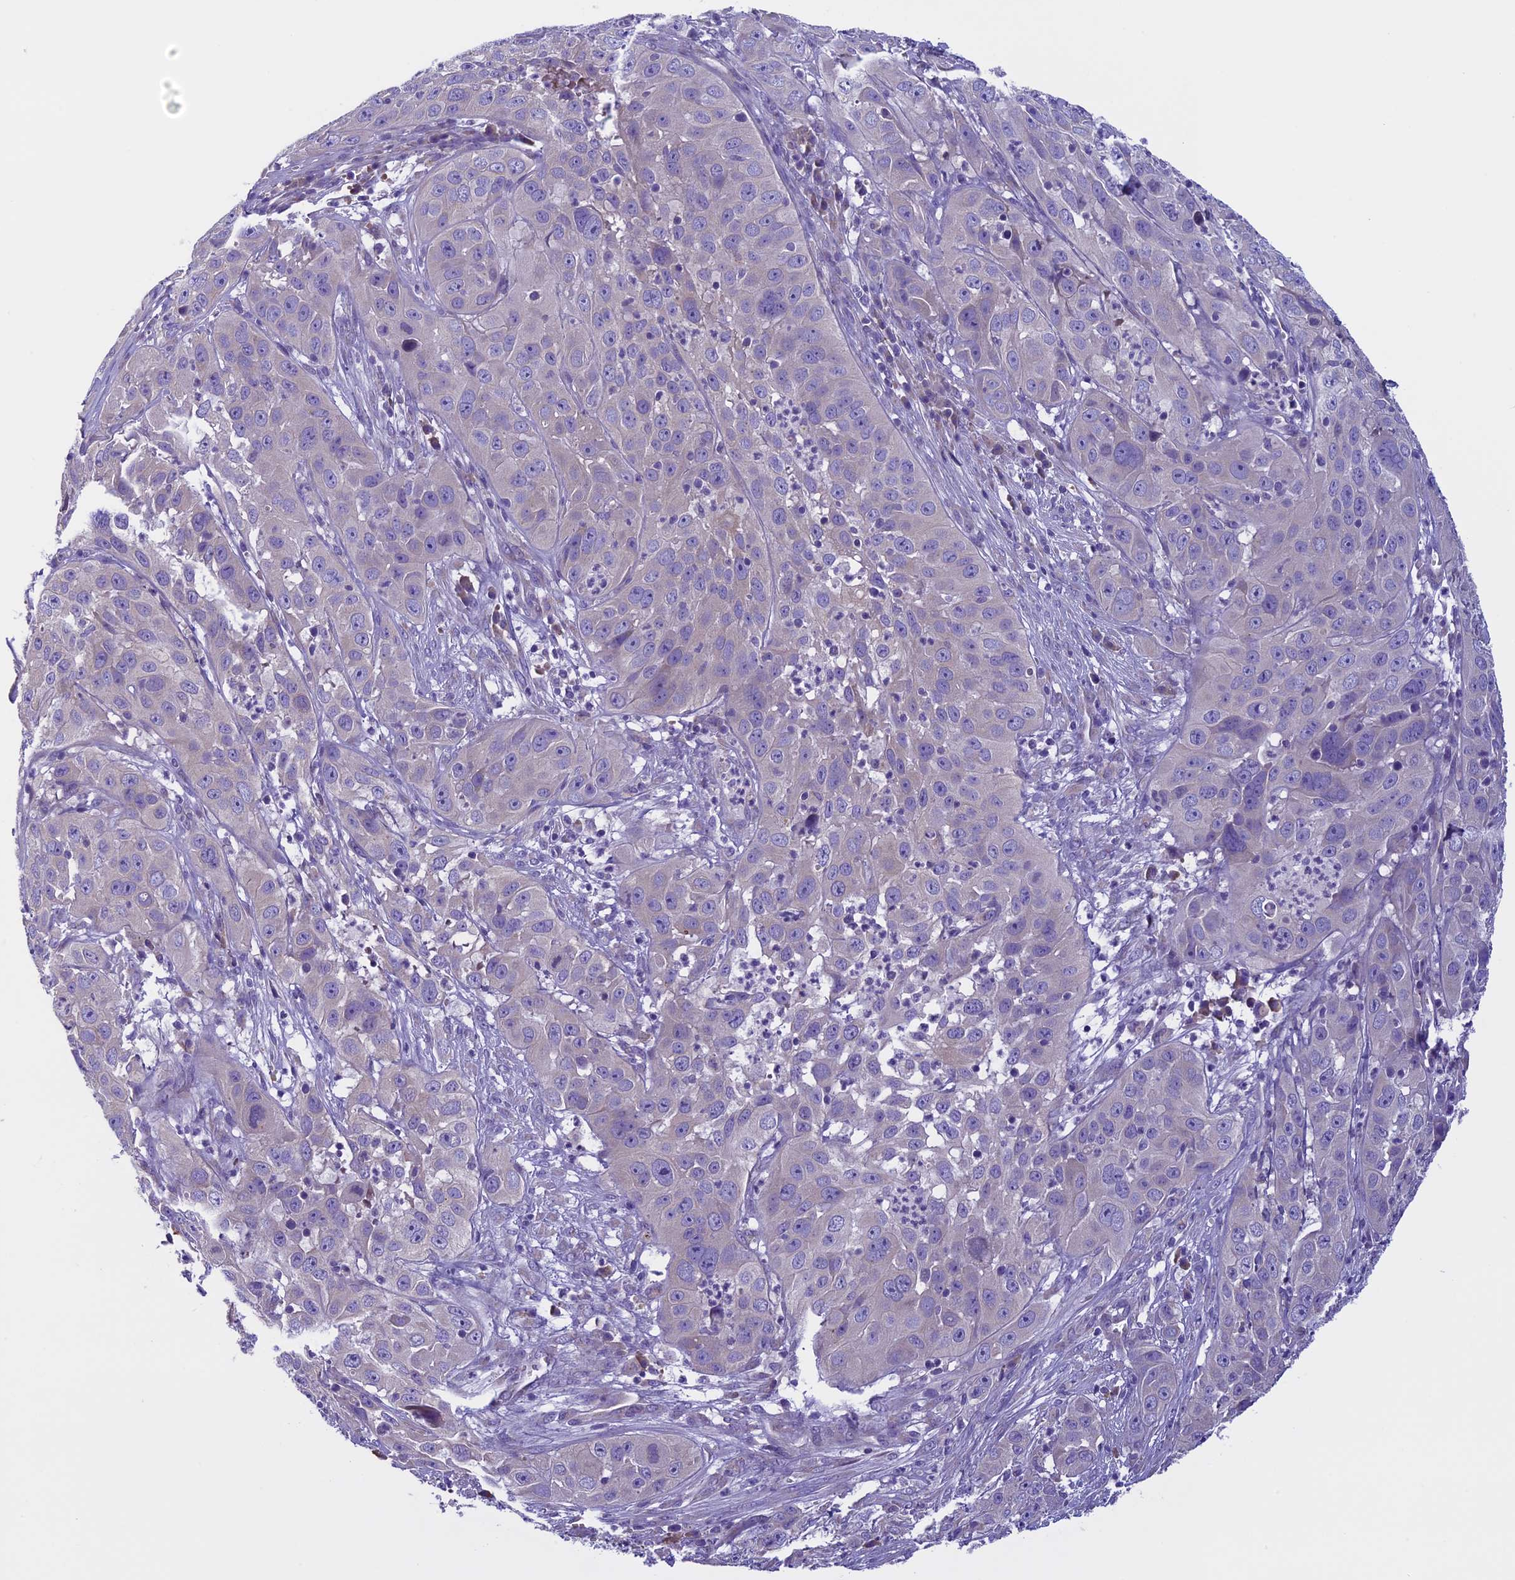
{"staining": {"intensity": "negative", "quantity": "none", "location": "none"}, "tissue": "cervical cancer", "cell_type": "Tumor cells", "image_type": "cancer", "snomed": [{"axis": "morphology", "description": "Squamous cell carcinoma, NOS"}, {"axis": "topography", "description": "Cervix"}], "caption": "An IHC histopathology image of squamous cell carcinoma (cervical) is shown. There is no staining in tumor cells of squamous cell carcinoma (cervical).", "gene": "DCTN5", "patient": {"sex": "female", "age": 32}}